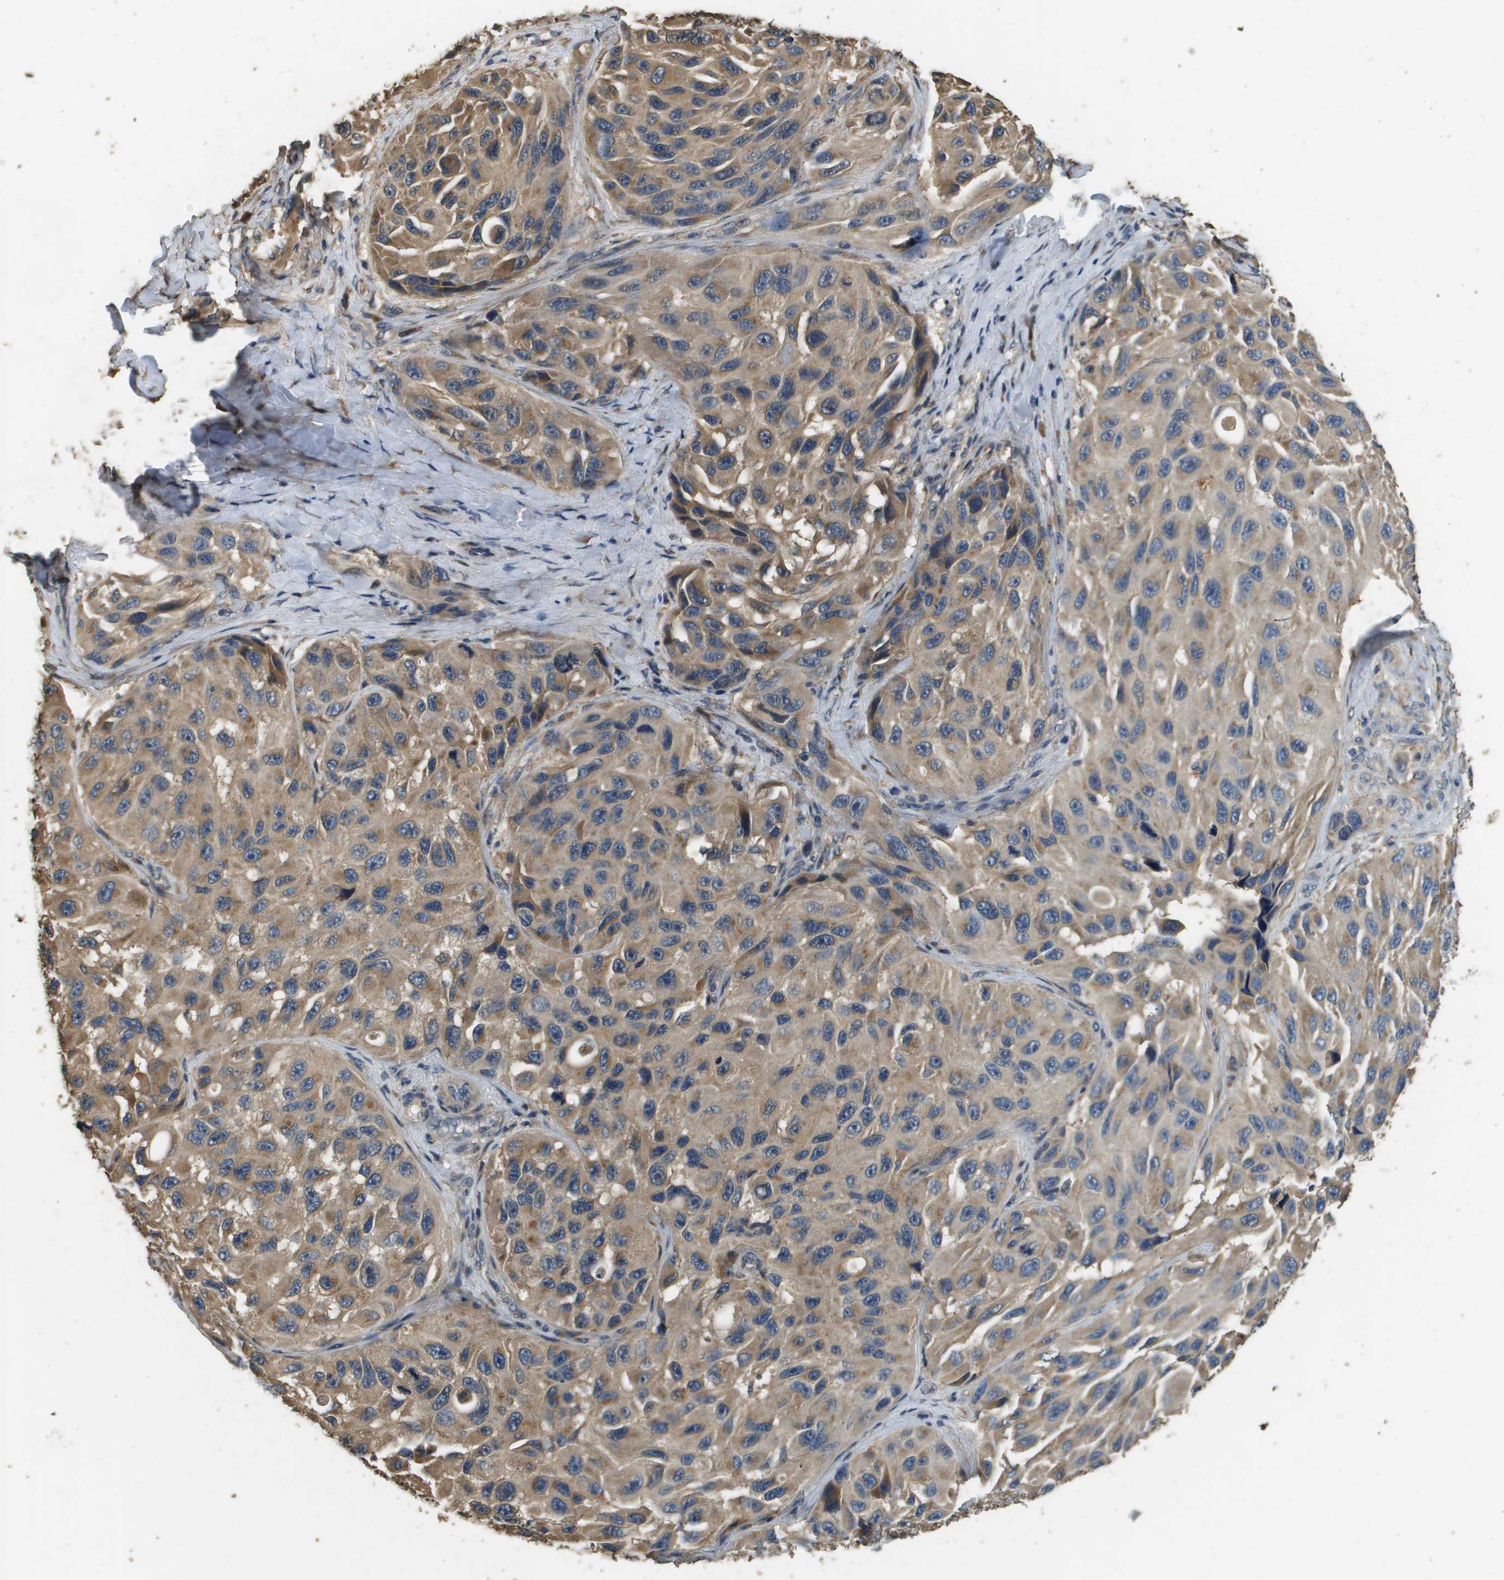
{"staining": {"intensity": "weak", "quantity": ">75%", "location": "cytoplasmic/membranous"}, "tissue": "melanoma", "cell_type": "Tumor cells", "image_type": "cancer", "snomed": [{"axis": "morphology", "description": "Malignant melanoma, NOS"}, {"axis": "topography", "description": "Skin"}], "caption": "Tumor cells show low levels of weak cytoplasmic/membranous expression in about >75% of cells in melanoma.", "gene": "RAB6B", "patient": {"sex": "female", "age": 73}}